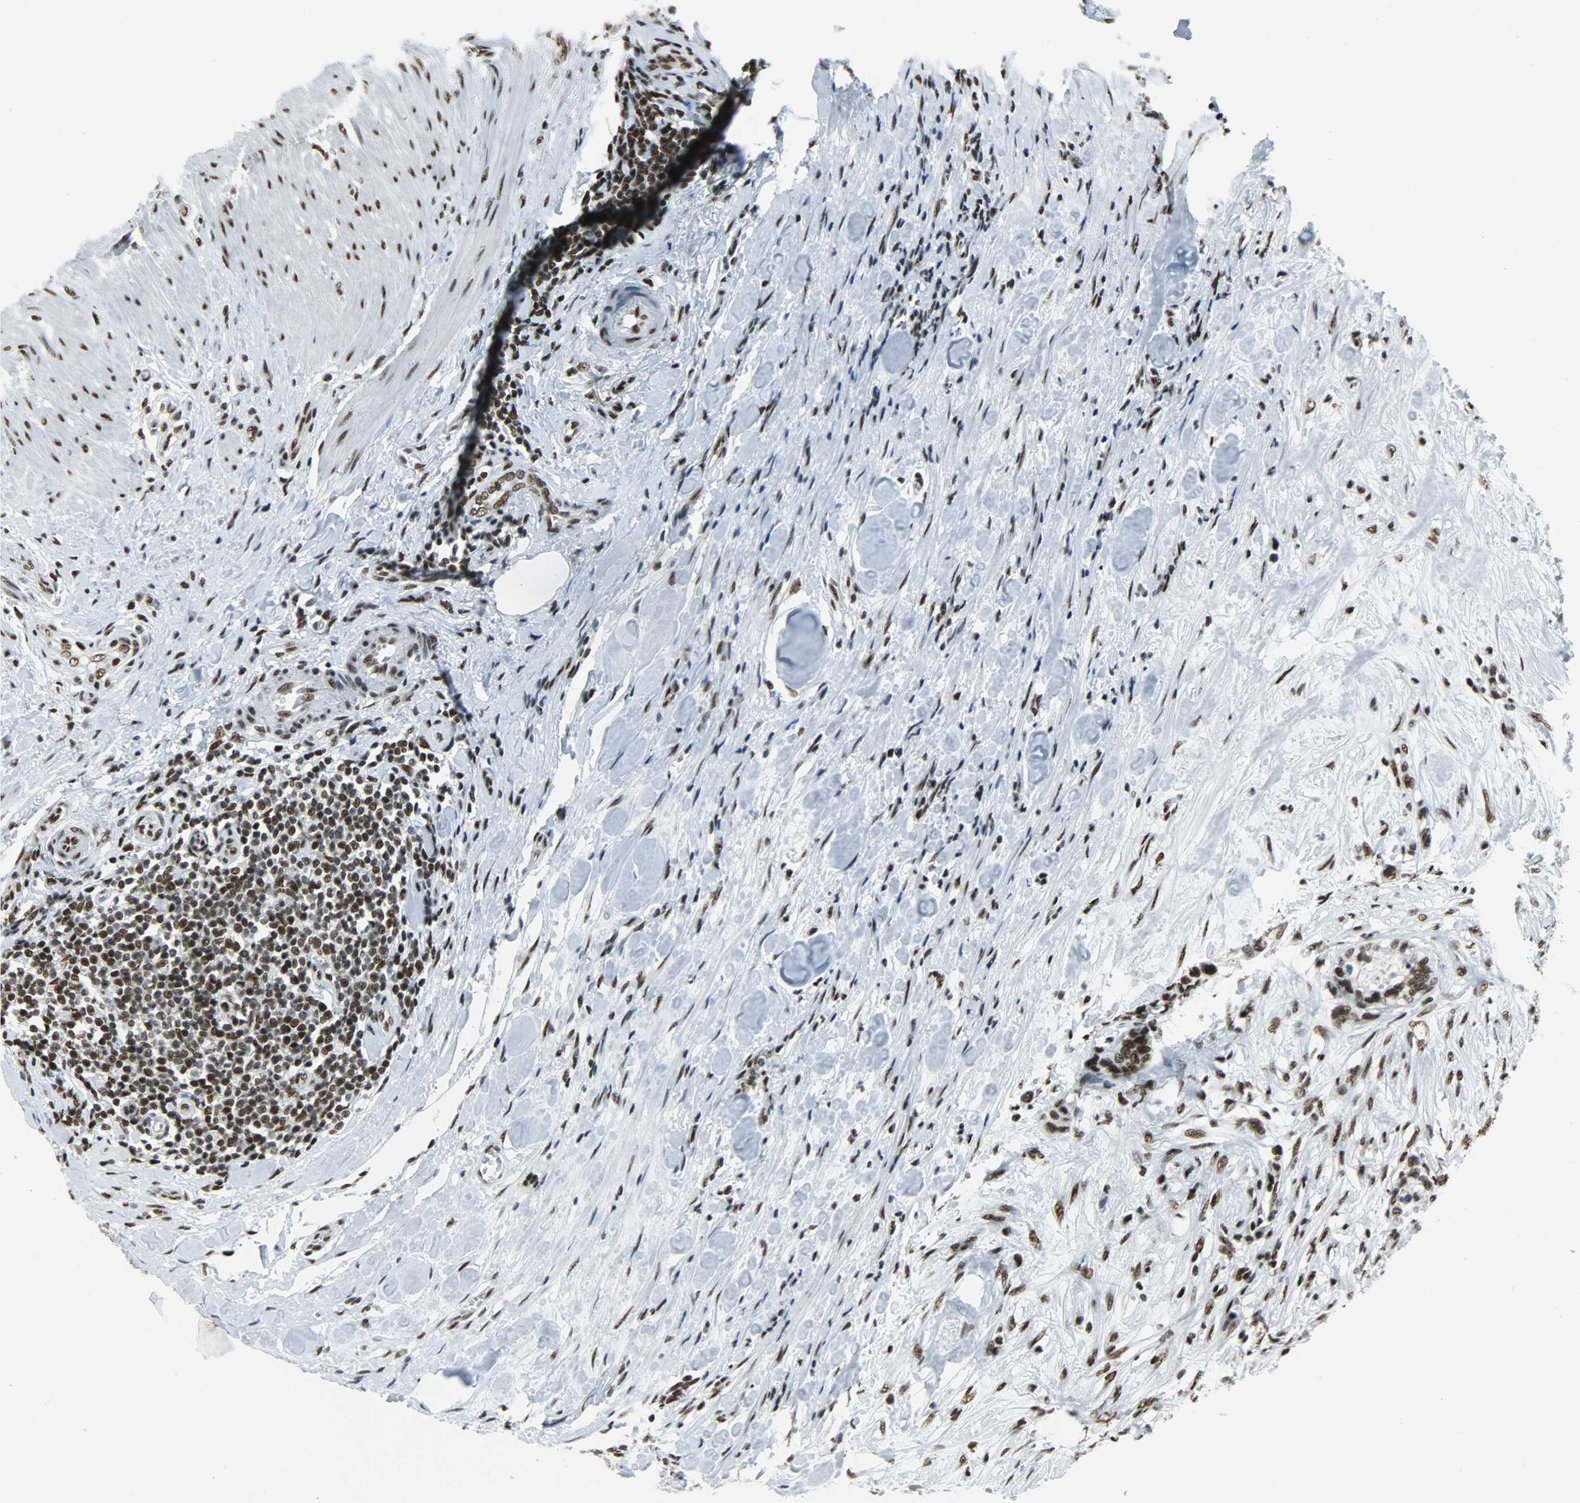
{"staining": {"intensity": "strong", "quantity": ">75%", "location": "nuclear"}, "tissue": "colorectal cancer", "cell_type": "Tumor cells", "image_type": "cancer", "snomed": [{"axis": "morphology", "description": "Adenocarcinoma, NOS"}, {"axis": "topography", "description": "Colon"}], "caption": "Immunohistochemistry (IHC) of human colorectal cancer (adenocarcinoma) exhibits high levels of strong nuclear staining in about >75% of tumor cells.", "gene": "SNRPA", "patient": {"sex": "male", "age": 82}}